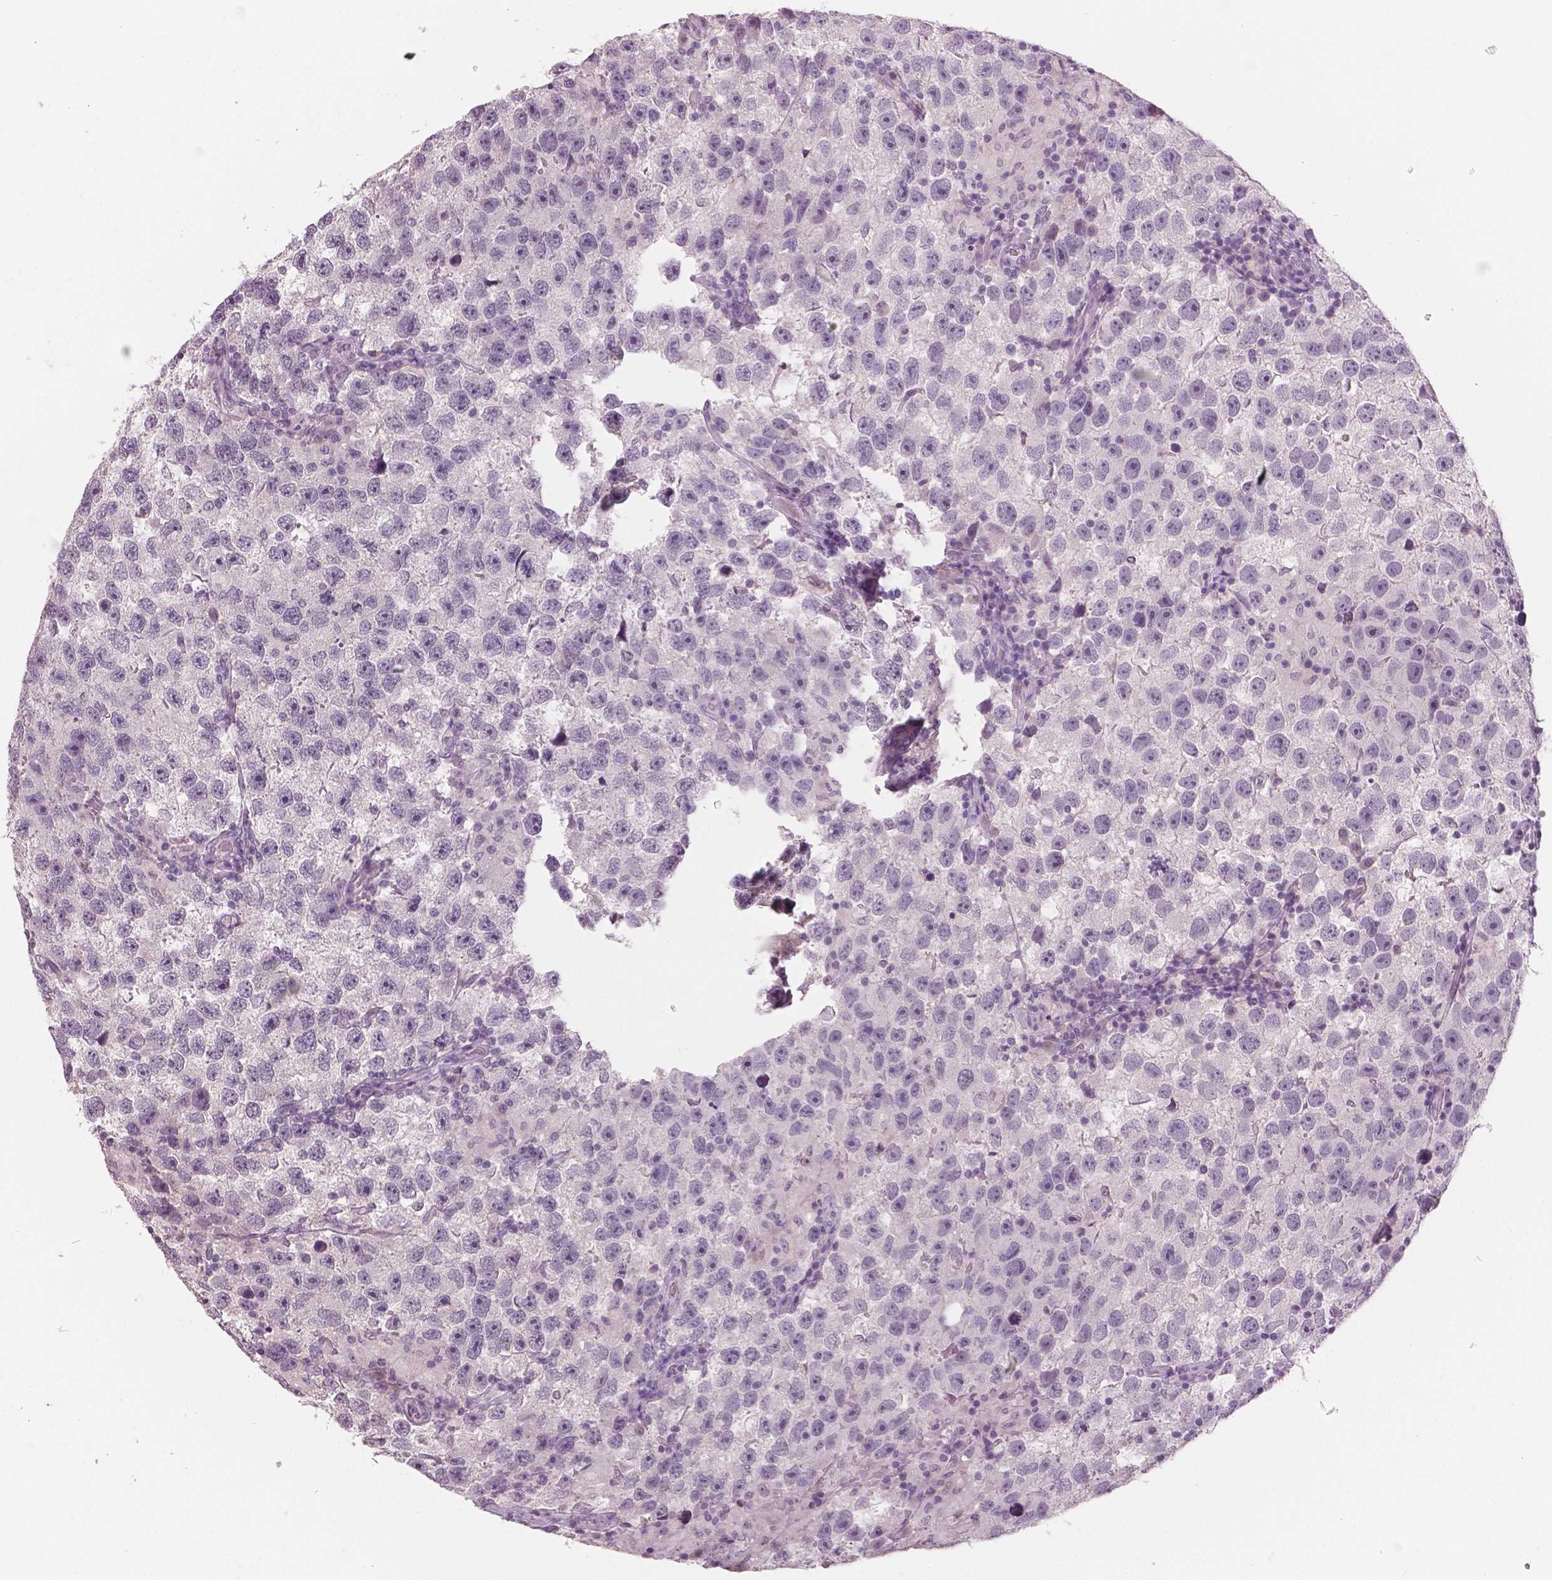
{"staining": {"intensity": "negative", "quantity": "none", "location": "none"}, "tissue": "testis cancer", "cell_type": "Tumor cells", "image_type": "cancer", "snomed": [{"axis": "morphology", "description": "Seminoma, NOS"}, {"axis": "topography", "description": "Testis"}], "caption": "DAB immunohistochemical staining of testis cancer (seminoma) shows no significant expression in tumor cells. The staining was performed using DAB to visualize the protein expression in brown, while the nuclei were stained in blue with hematoxylin (Magnification: 20x).", "gene": "NECAB1", "patient": {"sex": "male", "age": 26}}